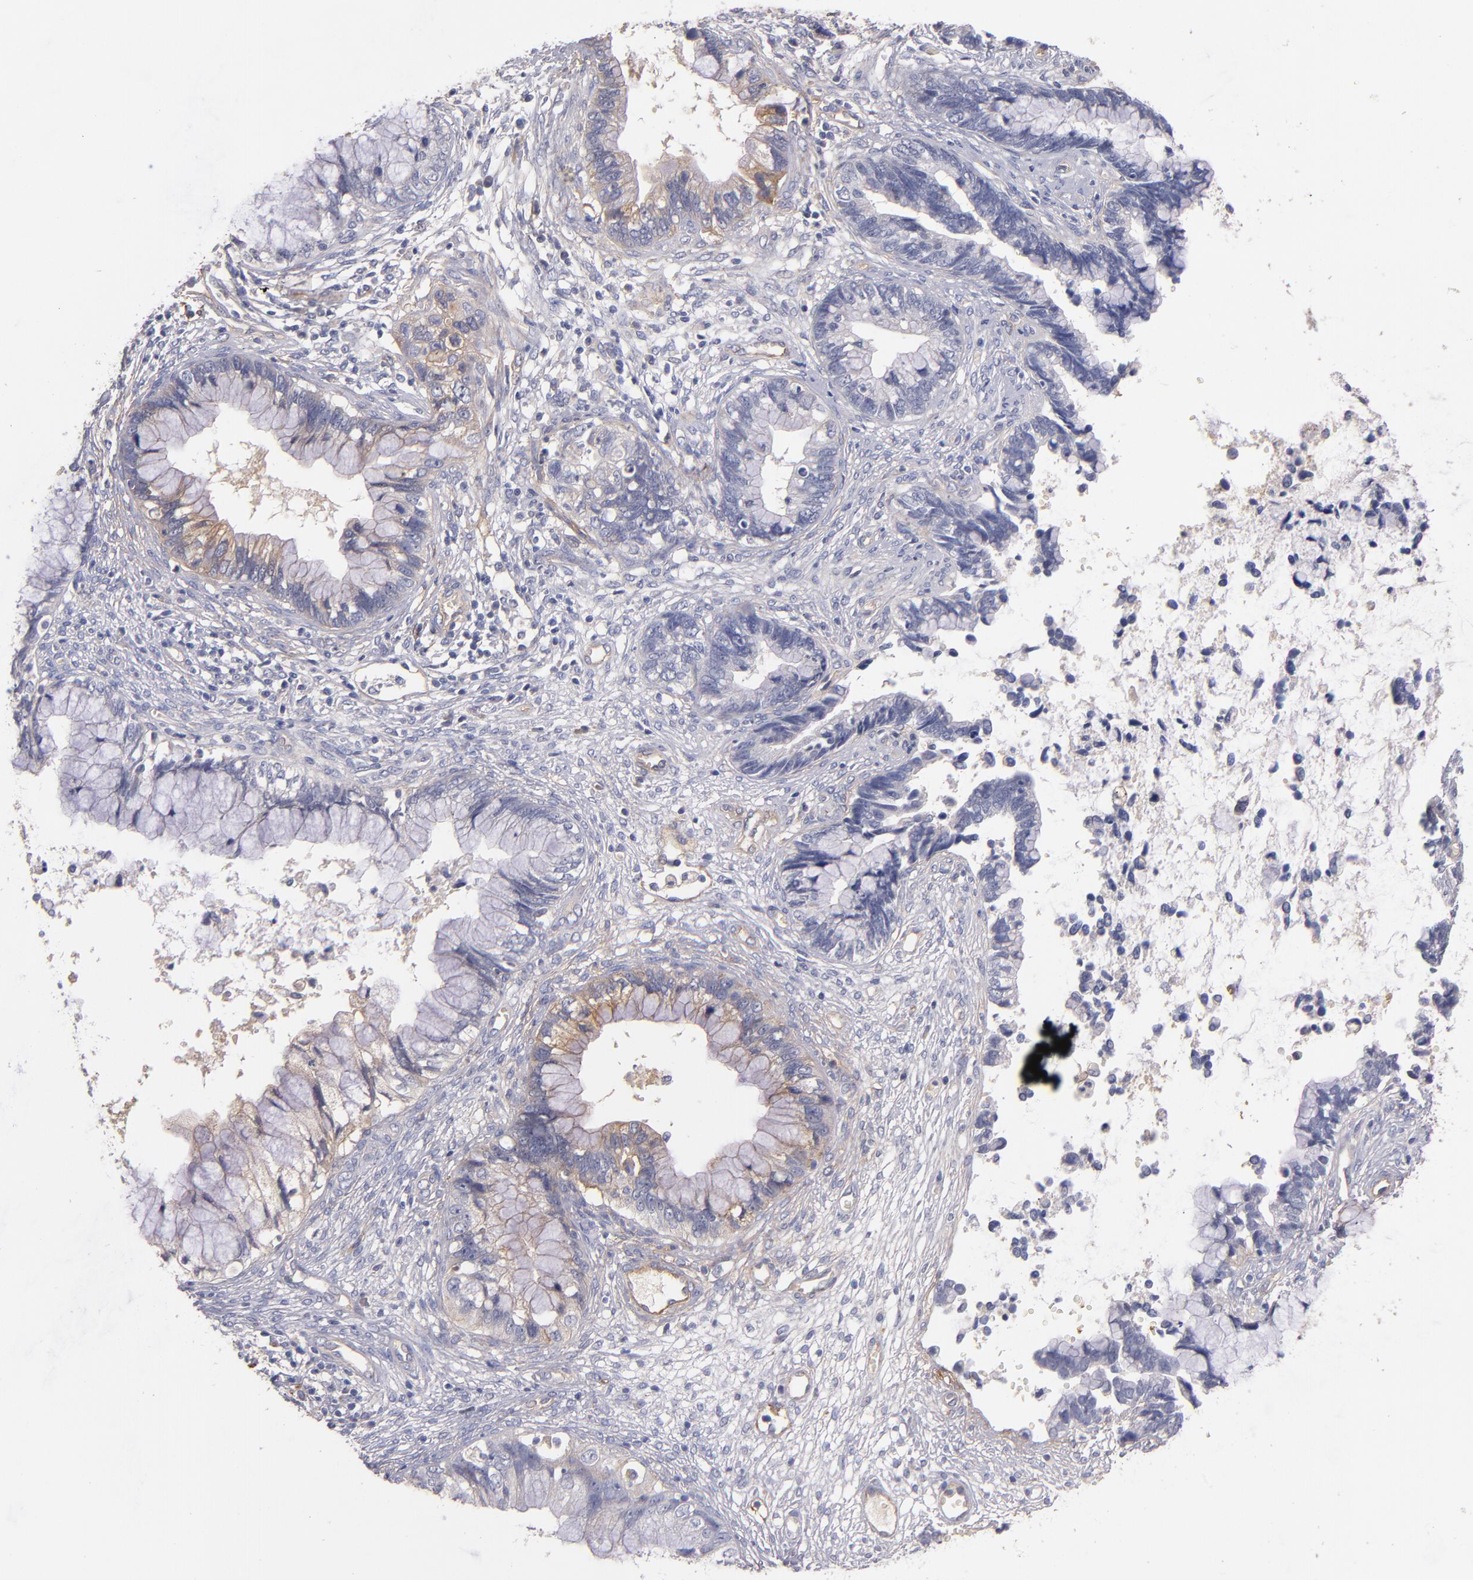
{"staining": {"intensity": "weak", "quantity": "<25%", "location": "cytoplasmic/membranous"}, "tissue": "cervical cancer", "cell_type": "Tumor cells", "image_type": "cancer", "snomed": [{"axis": "morphology", "description": "Adenocarcinoma, NOS"}, {"axis": "topography", "description": "Cervix"}], "caption": "DAB (3,3'-diaminobenzidine) immunohistochemical staining of human adenocarcinoma (cervical) demonstrates no significant staining in tumor cells. (DAB immunohistochemistry (IHC), high magnification).", "gene": "PLSCR4", "patient": {"sex": "female", "age": 44}}